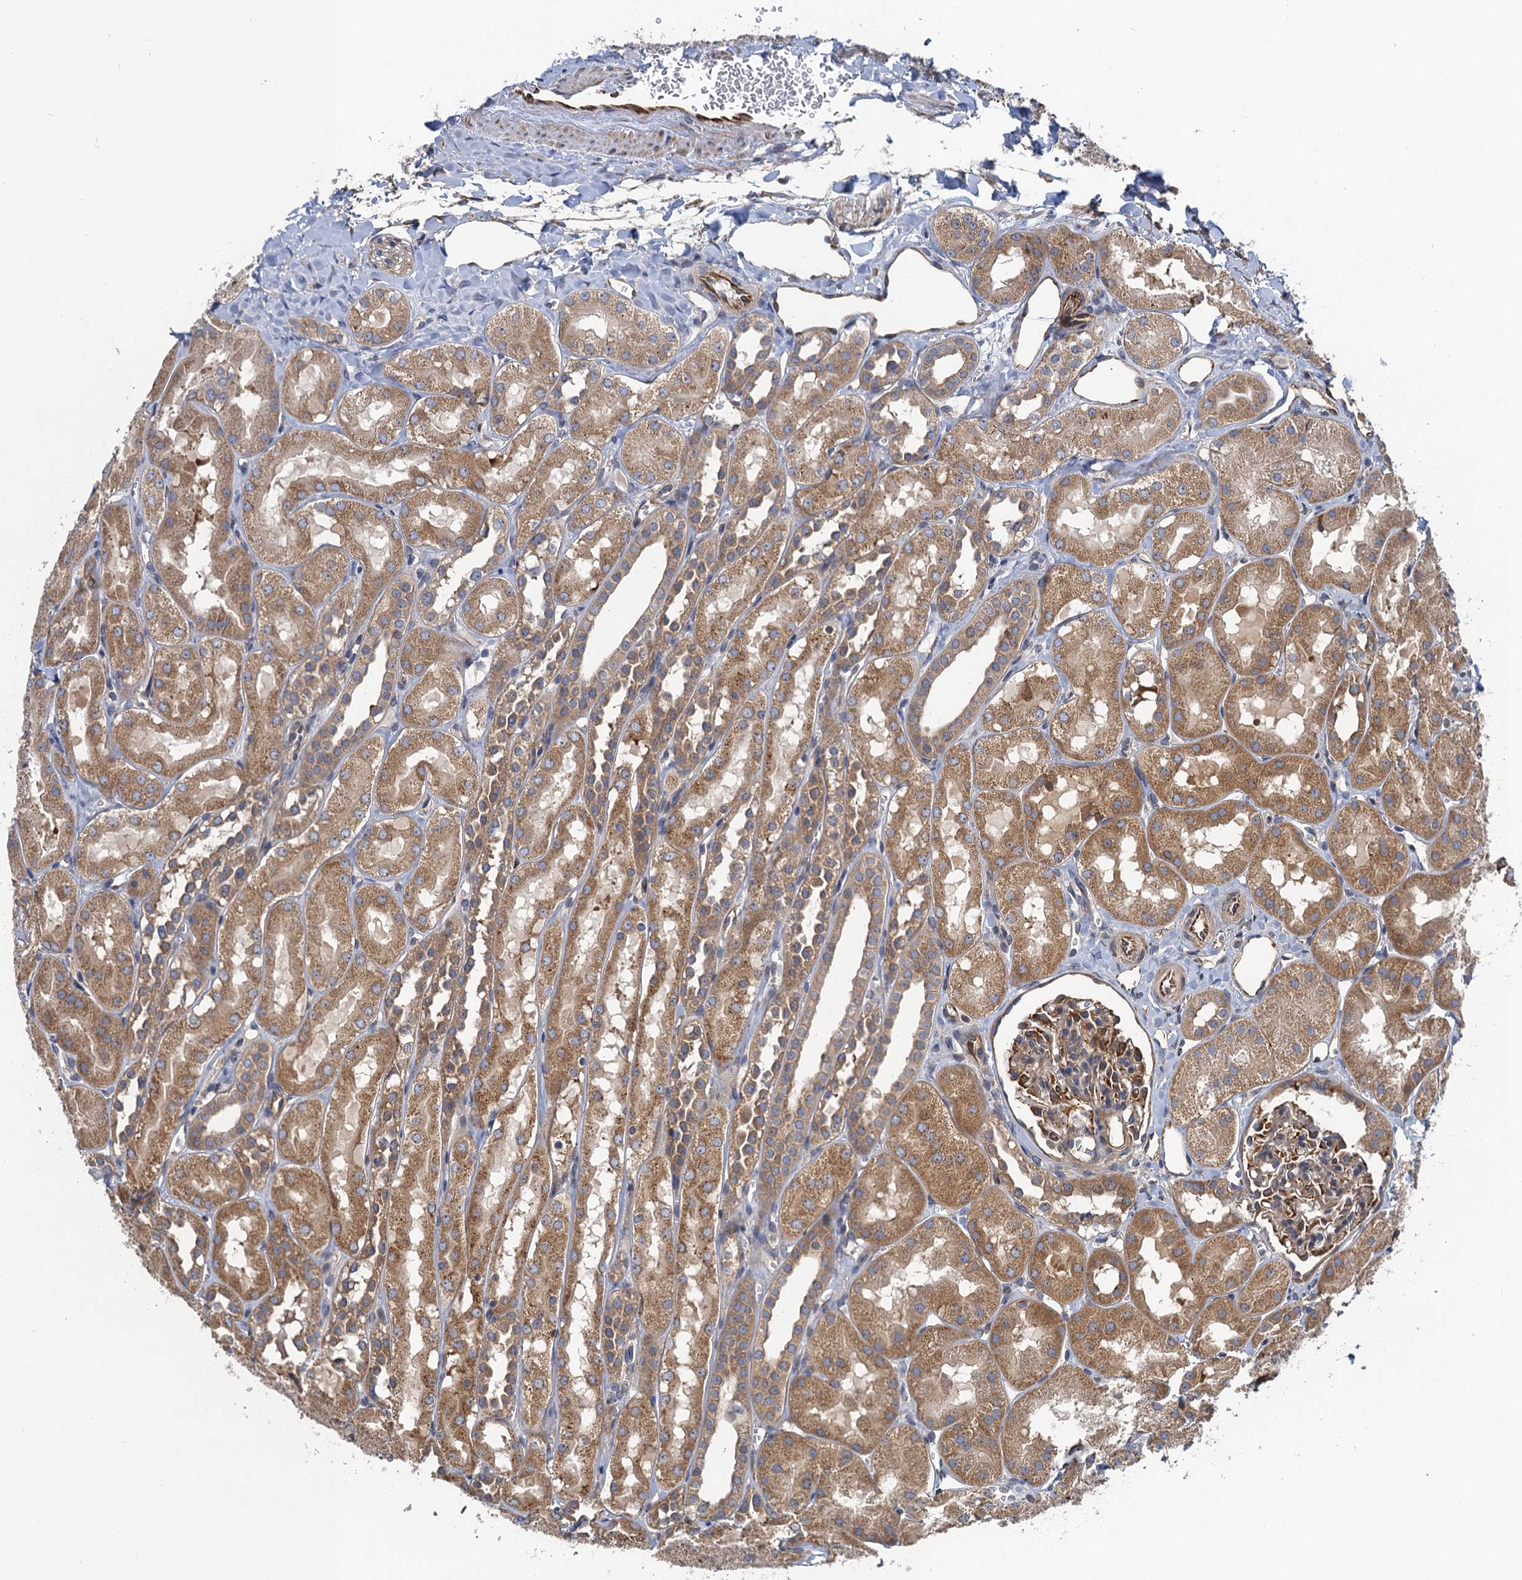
{"staining": {"intensity": "moderate", "quantity": "25%-75%", "location": "cytoplasmic/membranous"}, "tissue": "kidney", "cell_type": "Cells in glomeruli", "image_type": "normal", "snomed": [{"axis": "morphology", "description": "Normal tissue, NOS"}, {"axis": "topography", "description": "Kidney"}, {"axis": "topography", "description": "Urinary bladder"}], "caption": "Kidney stained for a protein (brown) exhibits moderate cytoplasmic/membranous positive staining in approximately 25%-75% of cells in glomeruli.", "gene": "PJA2", "patient": {"sex": "male", "age": 16}}